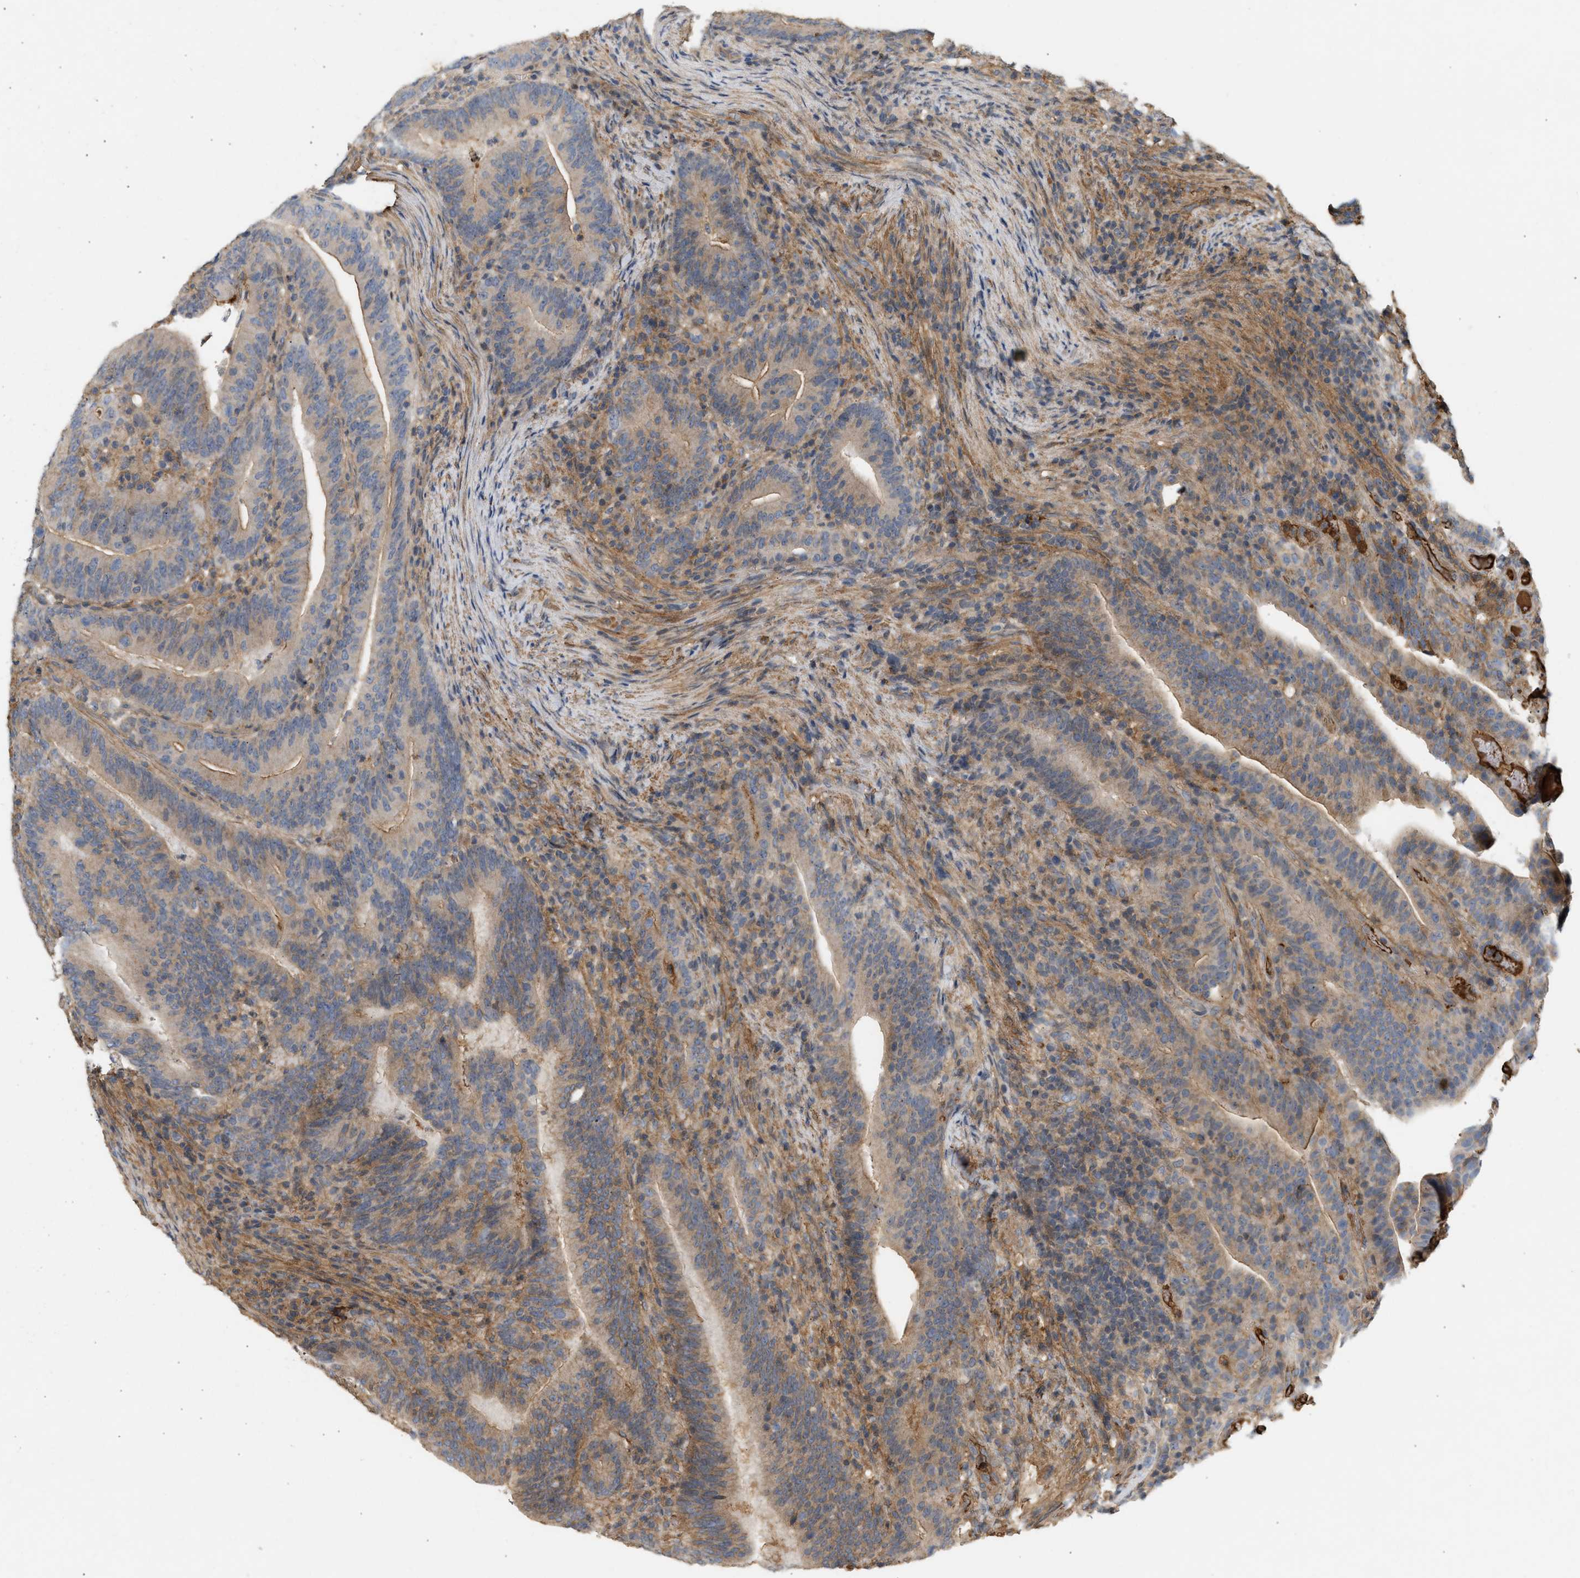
{"staining": {"intensity": "moderate", "quantity": ">75%", "location": "cytoplasmic/membranous"}, "tissue": "colorectal cancer", "cell_type": "Tumor cells", "image_type": "cancer", "snomed": [{"axis": "morphology", "description": "Adenocarcinoma, NOS"}, {"axis": "topography", "description": "Colon"}], "caption": "IHC histopathology image of neoplastic tissue: colorectal adenocarcinoma stained using immunohistochemistry (IHC) exhibits medium levels of moderate protein expression localized specifically in the cytoplasmic/membranous of tumor cells, appearing as a cytoplasmic/membranous brown color.", "gene": "F8", "patient": {"sex": "female", "age": 66}}